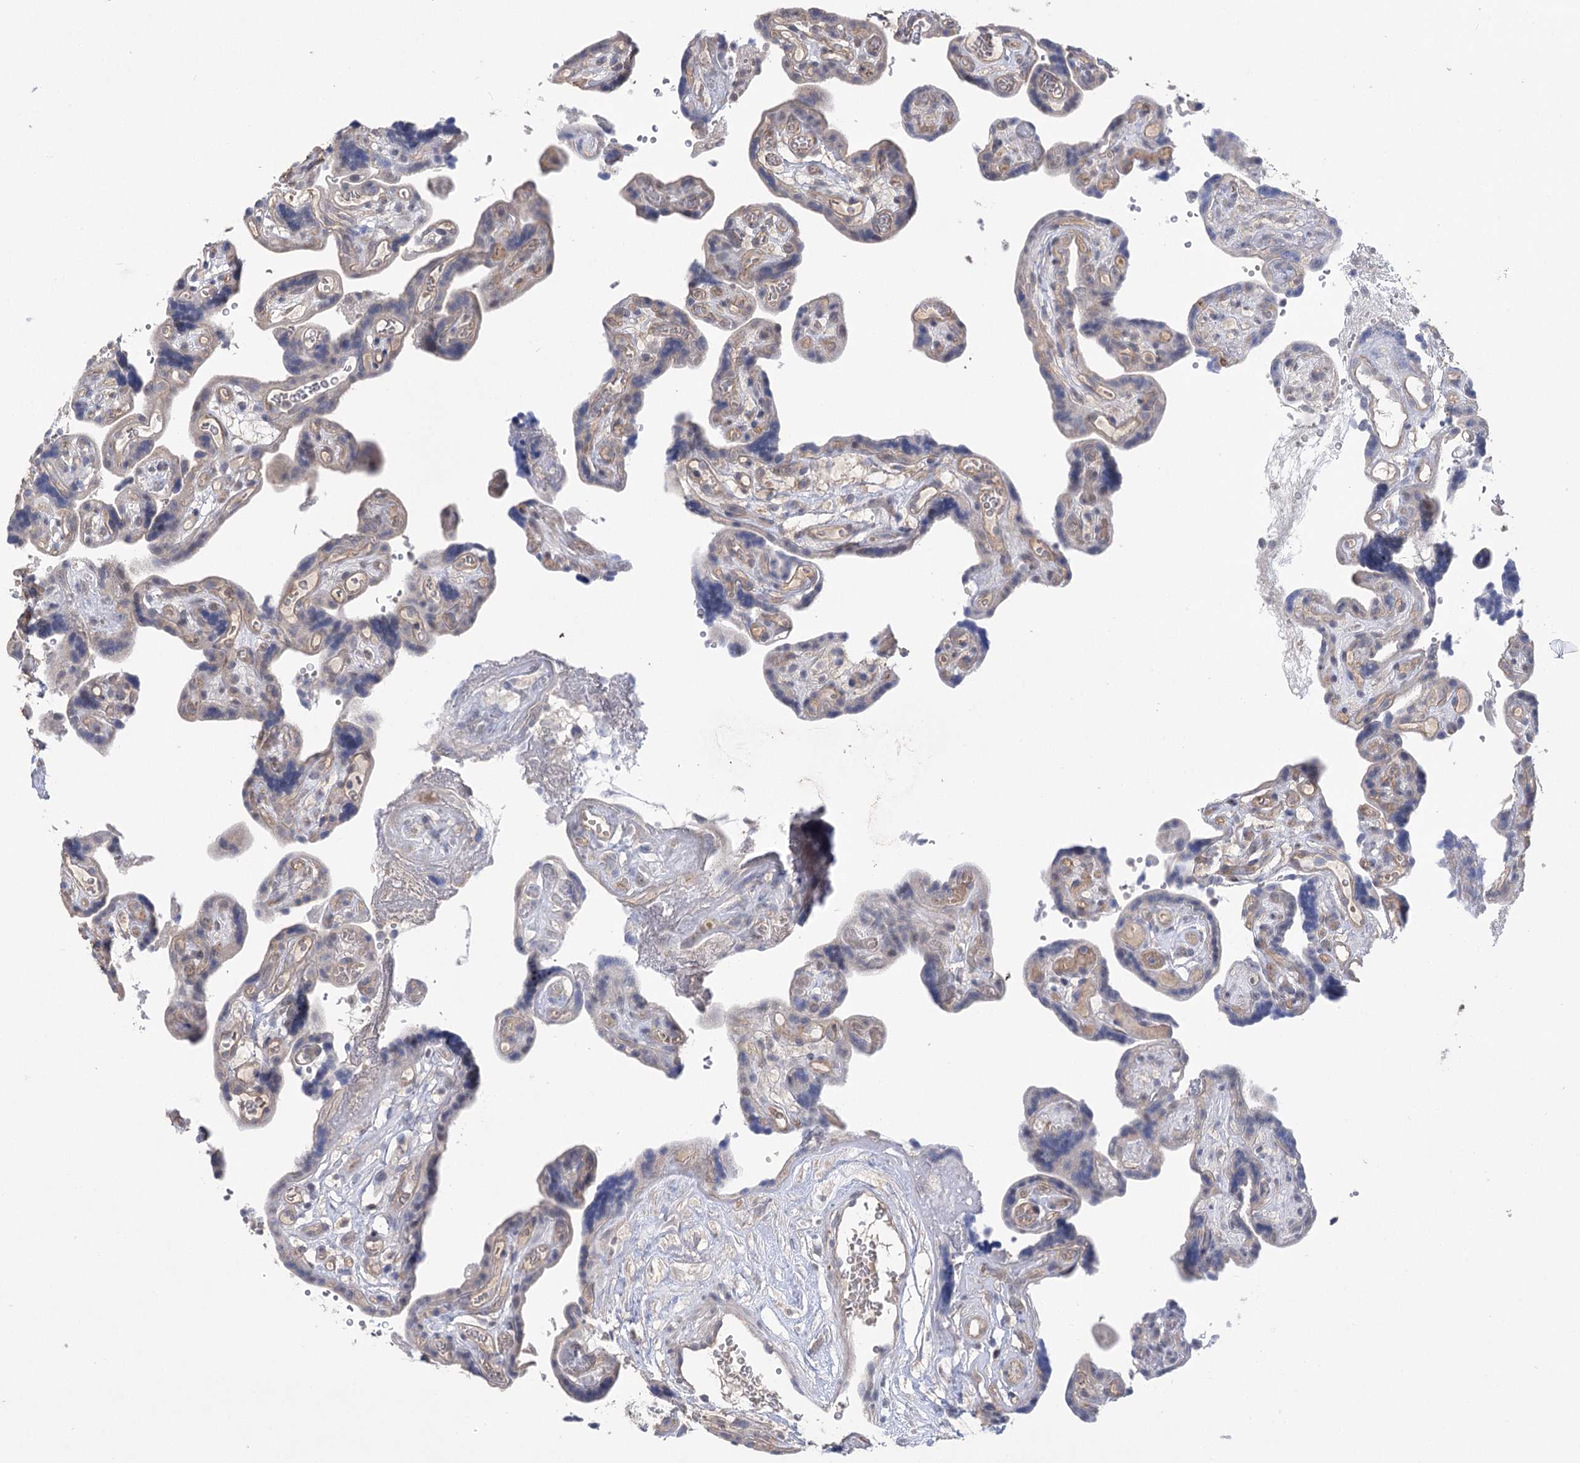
{"staining": {"intensity": "negative", "quantity": "none", "location": "none"}, "tissue": "placenta", "cell_type": "Decidual cells", "image_type": "normal", "snomed": [{"axis": "morphology", "description": "Normal tissue, NOS"}, {"axis": "topography", "description": "Placenta"}], "caption": "This image is of benign placenta stained with IHC to label a protein in brown with the nuclei are counter-stained blue. There is no expression in decidual cells. The staining was performed using DAB to visualize the protein expression in brown, while the nuclei were stained in blue with hematoxylin (Magnification: 20x).", "gene": "AURKC", "patient": {"sex": "female", "age": 30}}